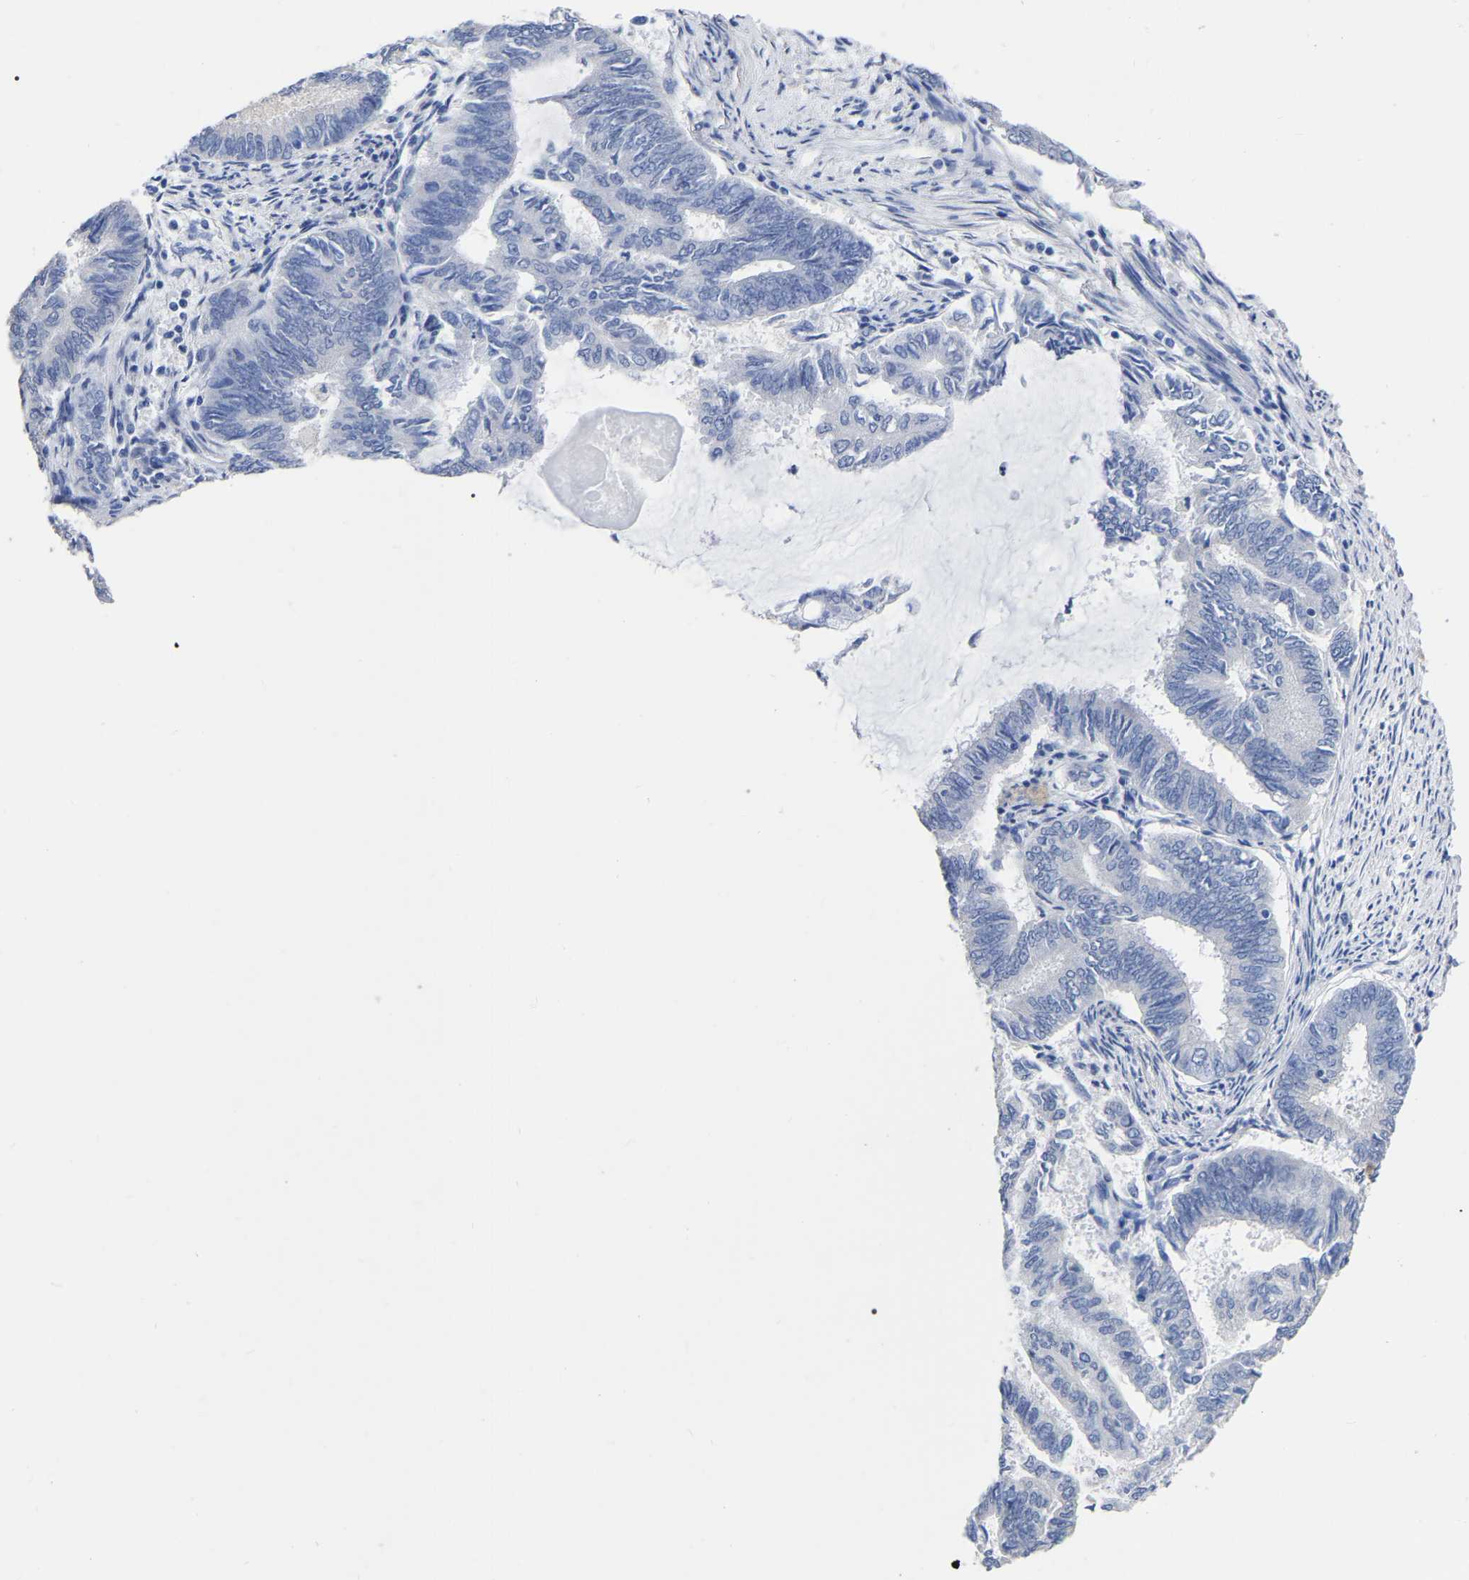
{"staining": {"intensity": "negative", "quantity": "none", "location": "none"}, "tissue": "endometrial cancer", "cell_type": "Tumor cells", "image_type": "cancer", "snomed": [{"axis": "morphology", "description": "Adenocarcinoma, NOS"}, {"axis": "topography", "description": "Endometrium"}], "caption": "Immunohistochemical staining of endometrial adenocarcinoma displays no significant positivity in tumor cells.", "gene": "ANXA13", "patient": {"sex": "female", "age": 86}}